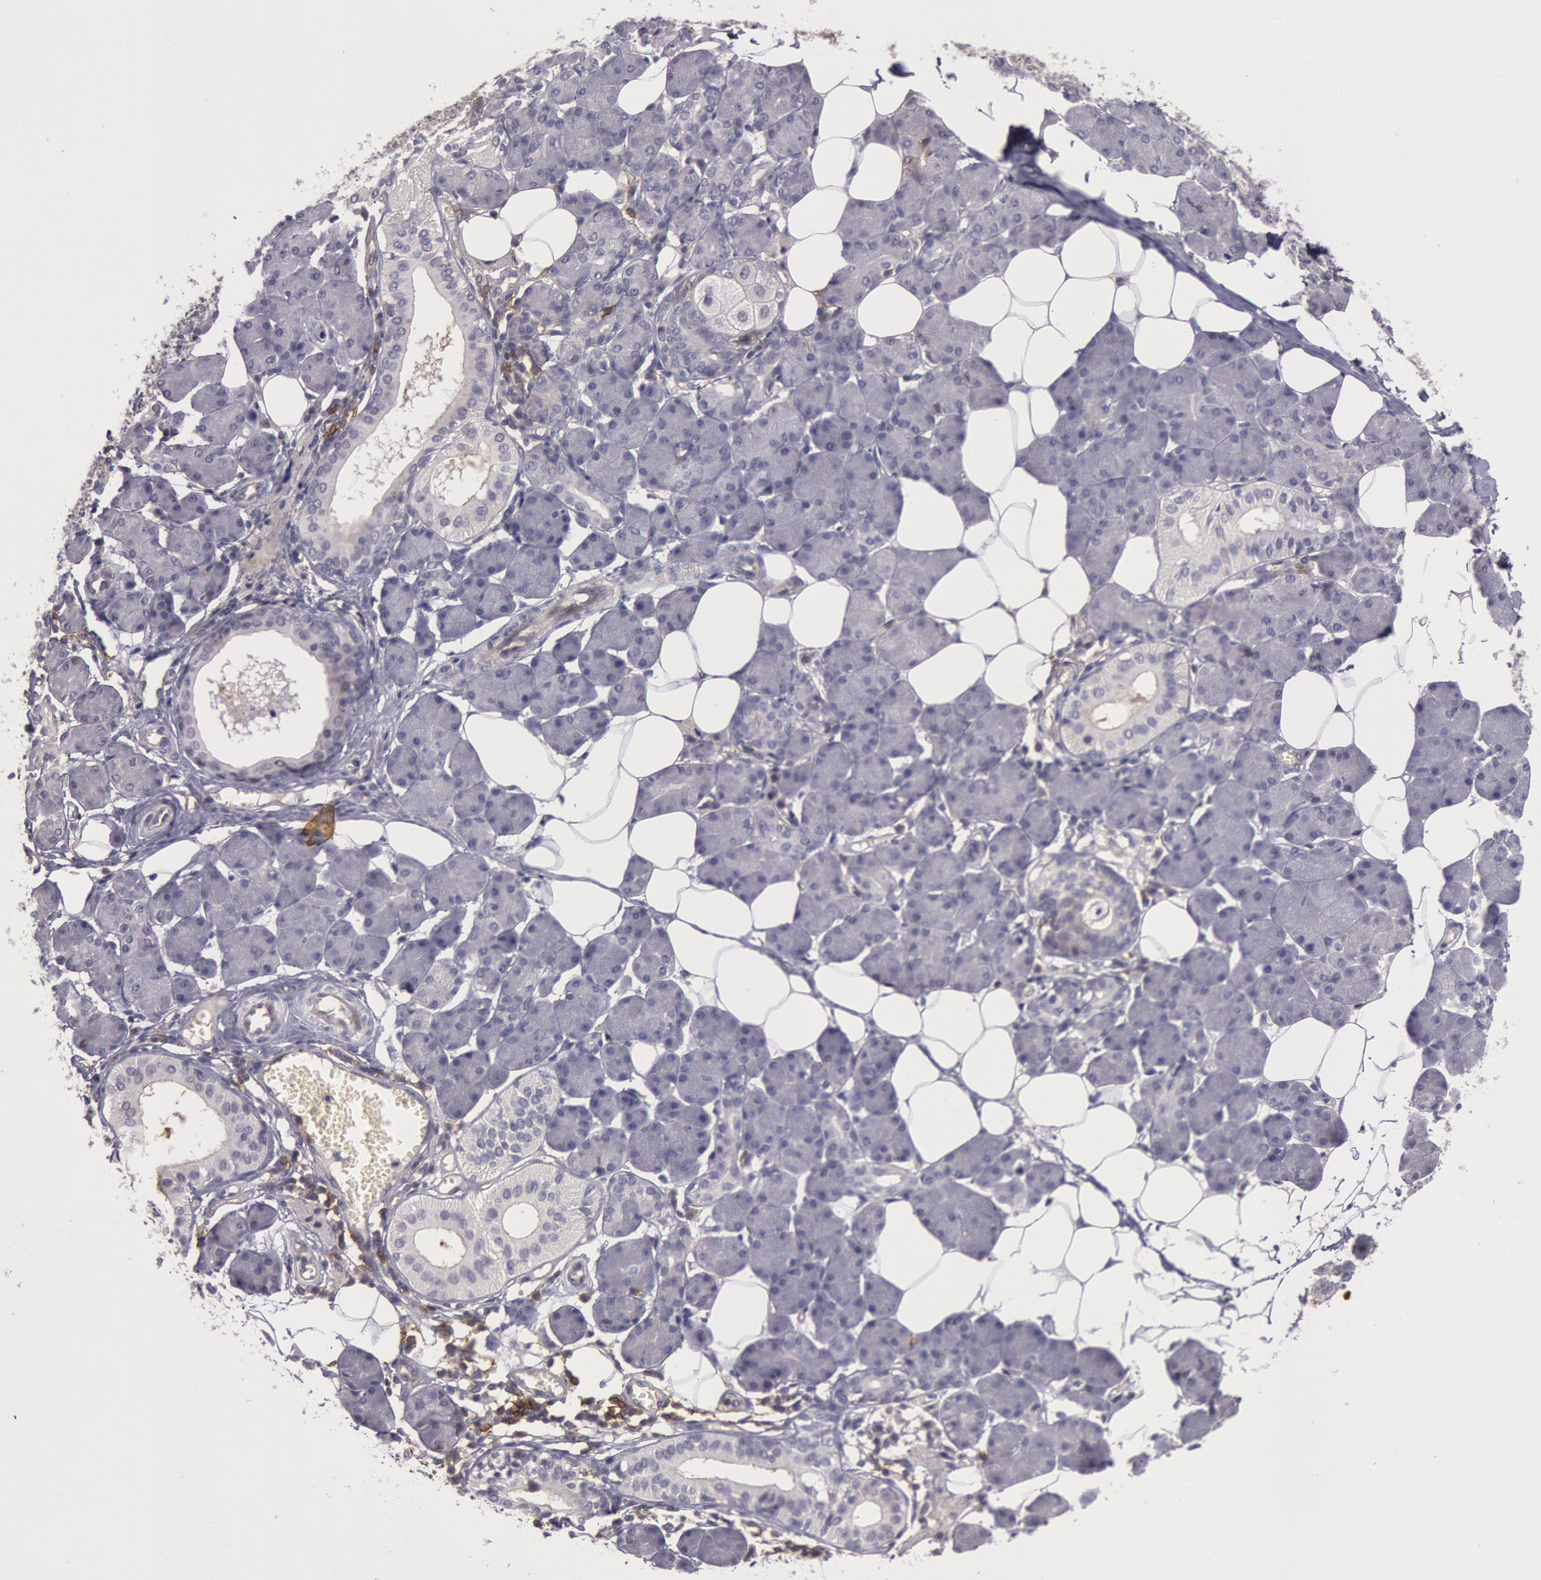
{"staining": {"intensity": "negative", "quantity": "none", "location": "none"}, "tissue": "salivary gland", "cell_type": "Glandular cells", "image_type": "normal", "snomed": [{"axis": "morphology", "description": "Normal tissue, NOS"}, {"axis": "morphology", "description": "Adenoma, NOS"}, {"axis": "topography", "description": "Salivary gland"}], "caption": "Immunohistochemistry micrograph of unremarkable salivary gland: human salivary gland stained with DAB (3,3'-diaminobenzidine) exhibits no significant protein expression in glandular cells.", "gene": "TRIB2", "patient": {"sex": "female", "age": 32}}